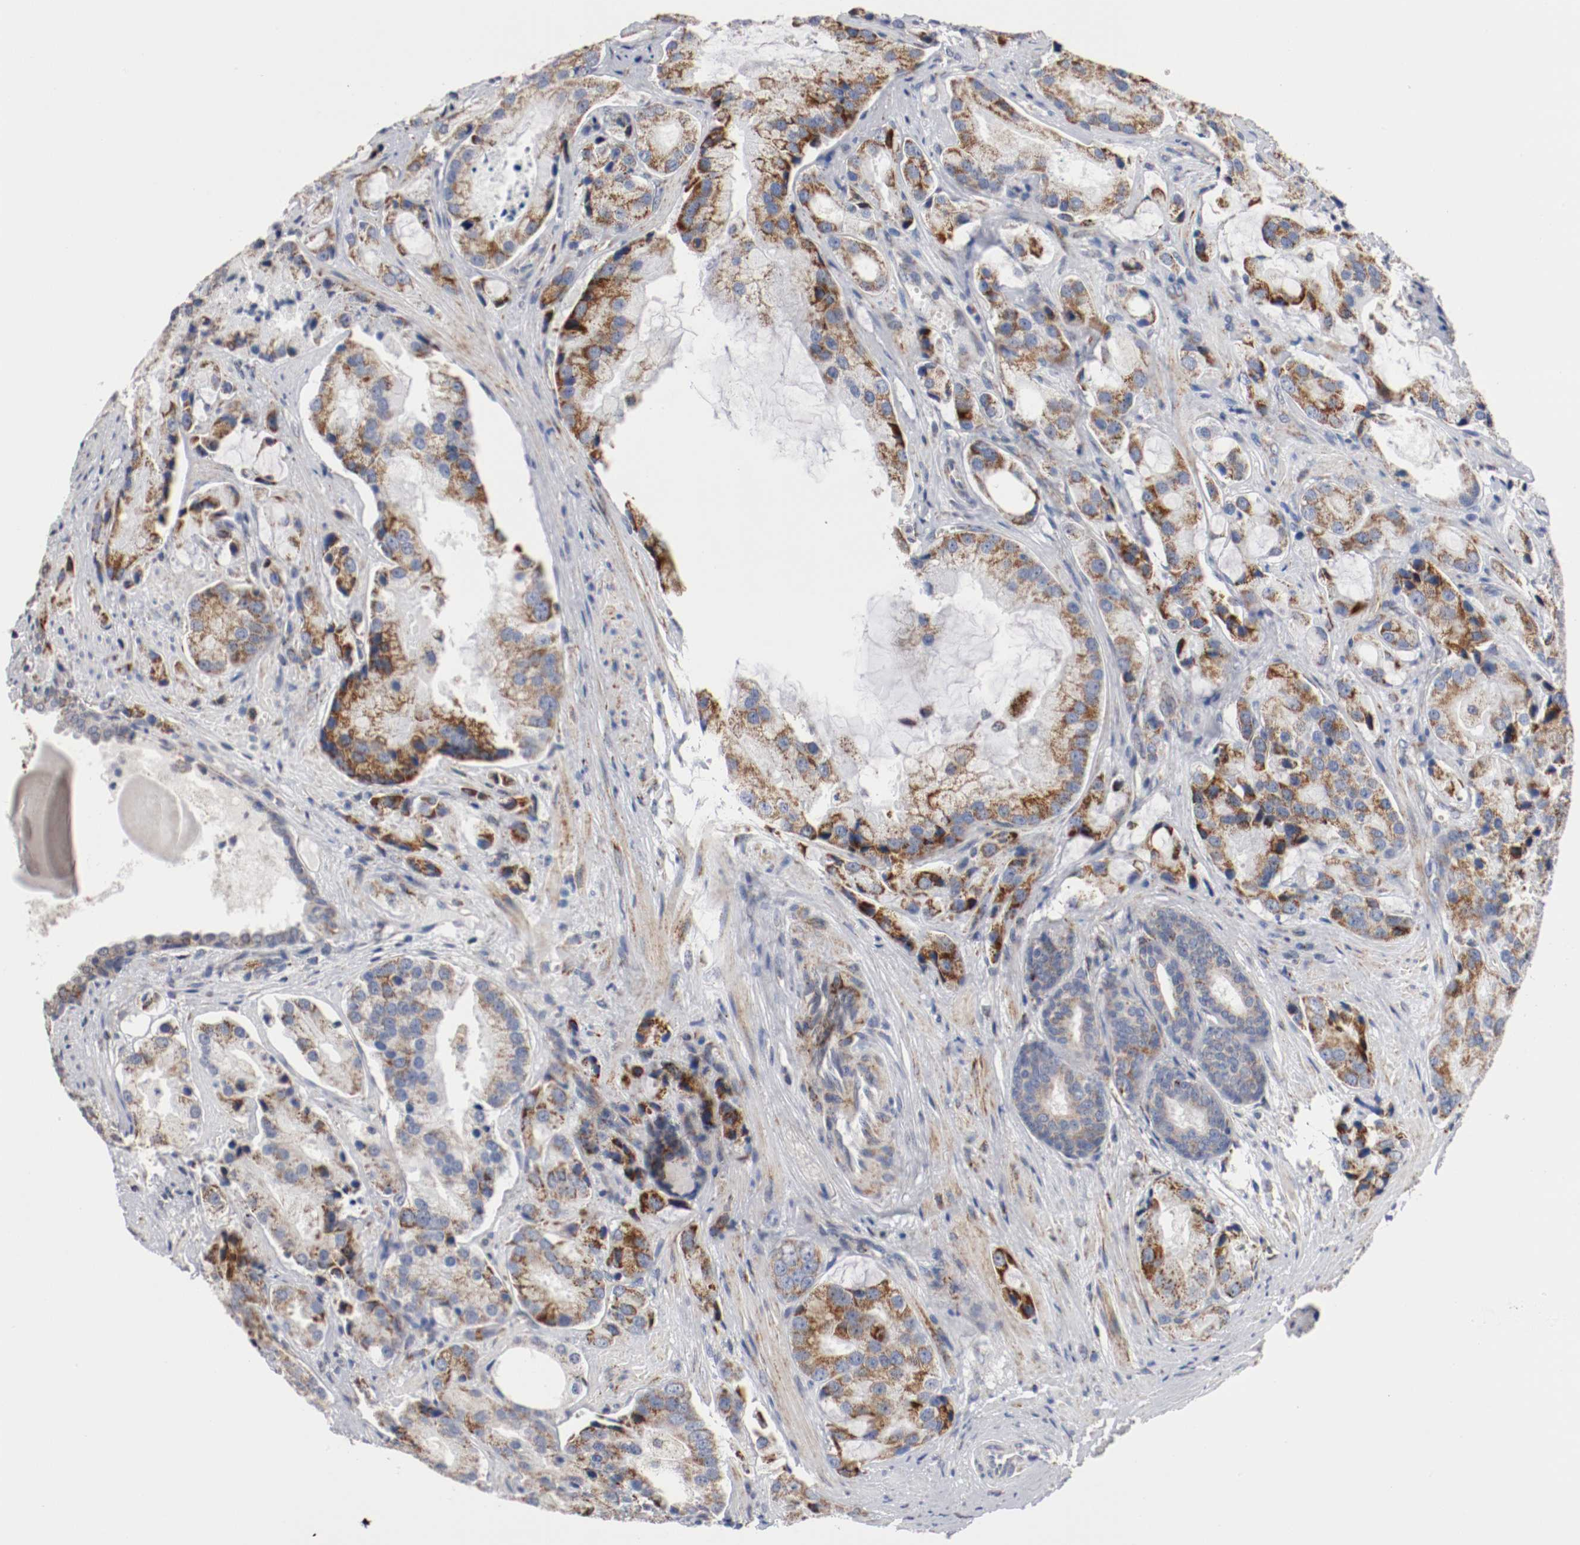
{"staining": {"intensity": "moderate", "quantity": ">75%", "location": "cytoplasmic/membranous"}, "tissue": "prostate cancer", "cell_type": "Tumor cells", "image_type": "cancer", "snomed": [{"axis": "morphology", "description": "Adenocarcinoma, High grade"}, {"axis": "topography", "description": "Prostate"}], "caption": "Immunohistochemistry (IHC) of prostate adenocarcinoma (high-grade) demonstrates medium levels of moderate cytoplasmic/membranous expression in approximately >75% of tumor cells.", "gene": "TUBD1", "patient": {"sex": "male", "age": 70}}